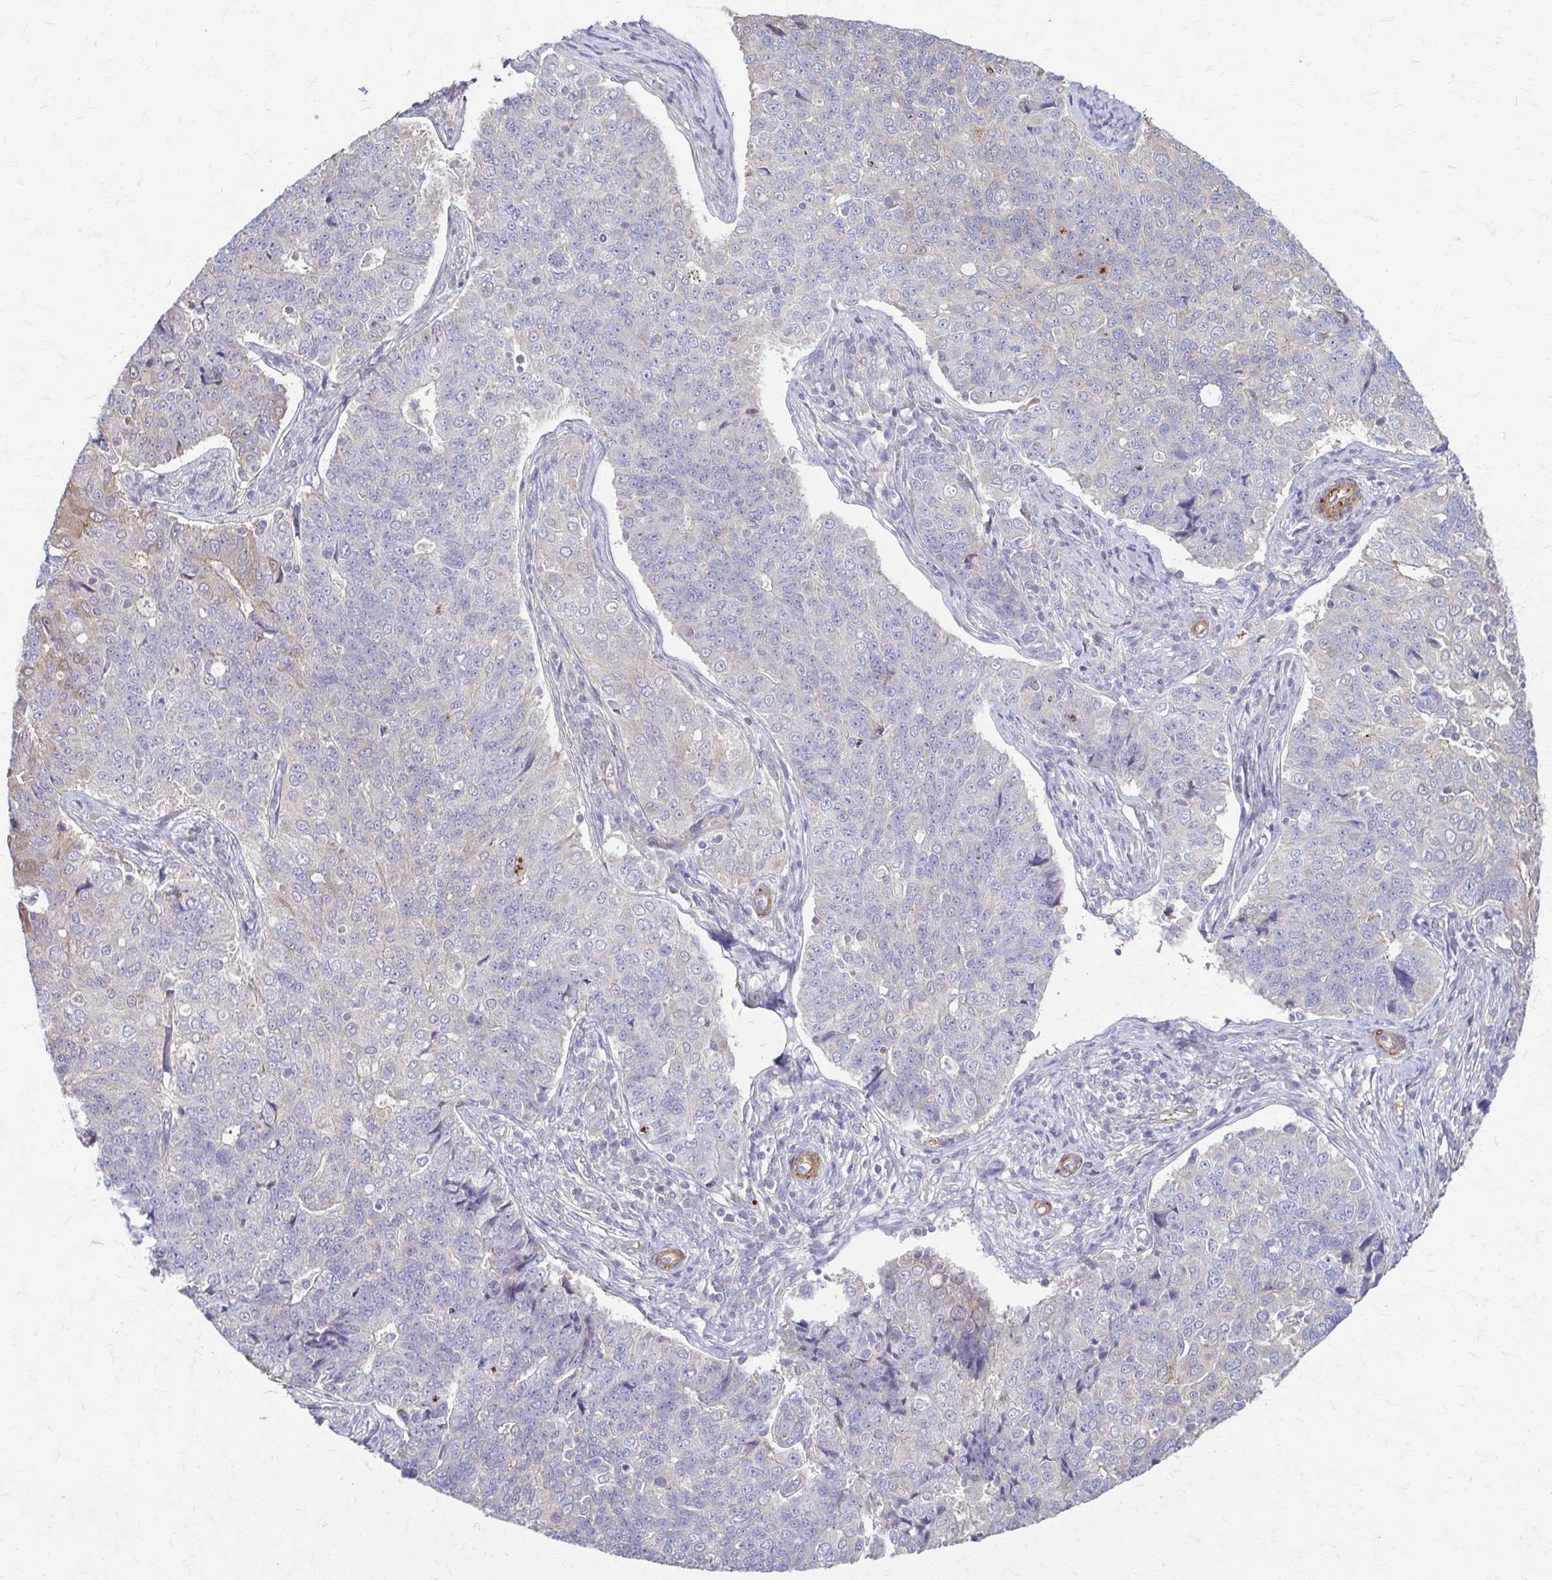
{"staining": {"intensity": "negative", "quantity": "none", "location": "none"}, "tissue": "endometrial cancer", "cell_type": "Tumor cells", "image_type": "cancer", "snomed": [{"axis": "morphology", "description": "Adenocarcinoma, NOS"}, {"axis": "topography", "description": "Endometrium"}], "caption": "DAB immunohistochemical staining of human endometrial adenocarcinoma displays no significant expression in tumor cells. (DAB (3,3'-diaminobenzidine) IHC, high magnification).", "gene": "DSP", "patient": {"sex": "female", "age": 43}}